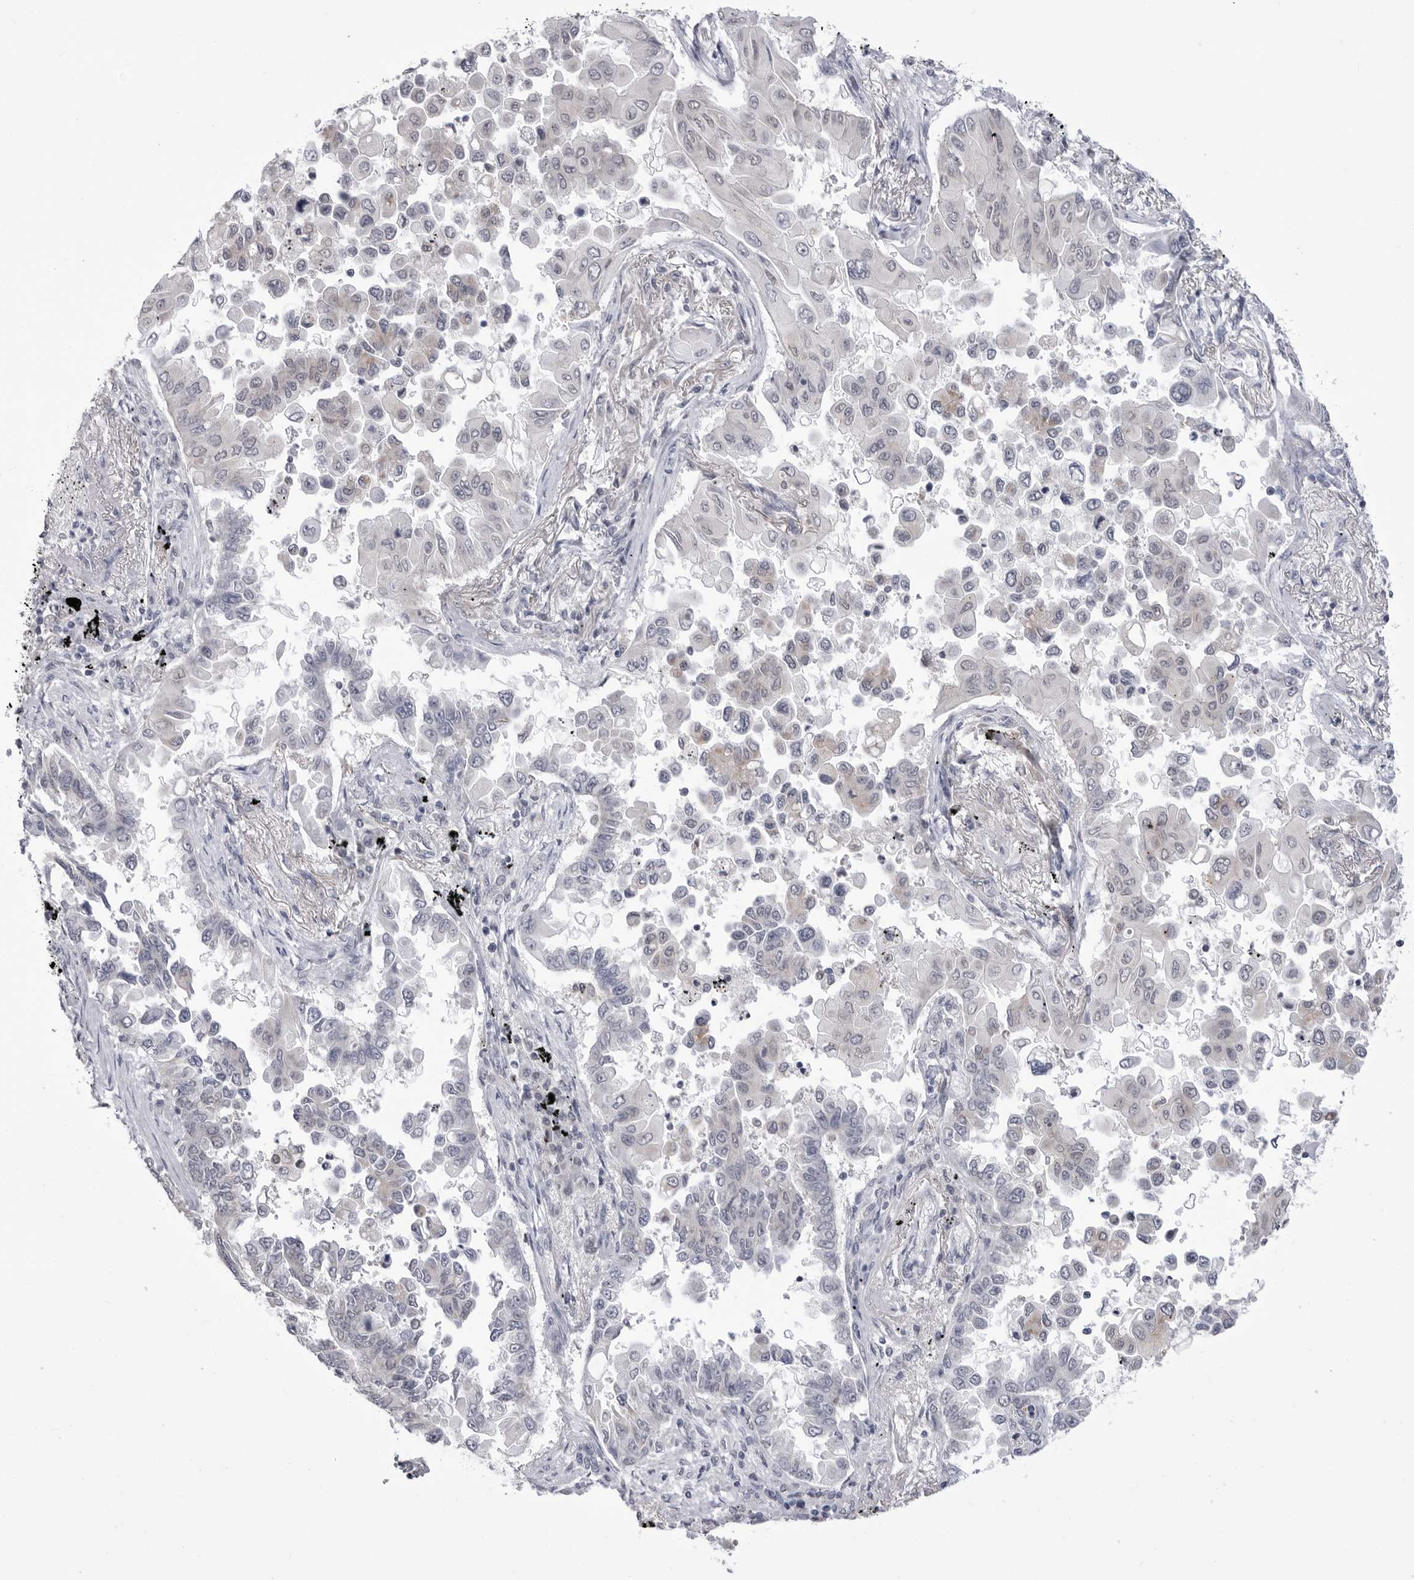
{"staining": {"intensity": "negative", "quantity": "none", "location": "none"}, "tissue": "lung cancer", "cell_type": "Tumor cells", "image_type": "cancer", "snomed": [{"axis": "morphology", "description": "Adenocarcinoma, NOS"}, {"axis": "topography", "description": "Lung"}], "caption": "This is a image of immunohistochemistry (IHC) staining of lung cancer (adenocarcinoma), which shows no positivity in tumor cells.", "gene": "FH", "patient": {"sex": "female", "age": 67}}